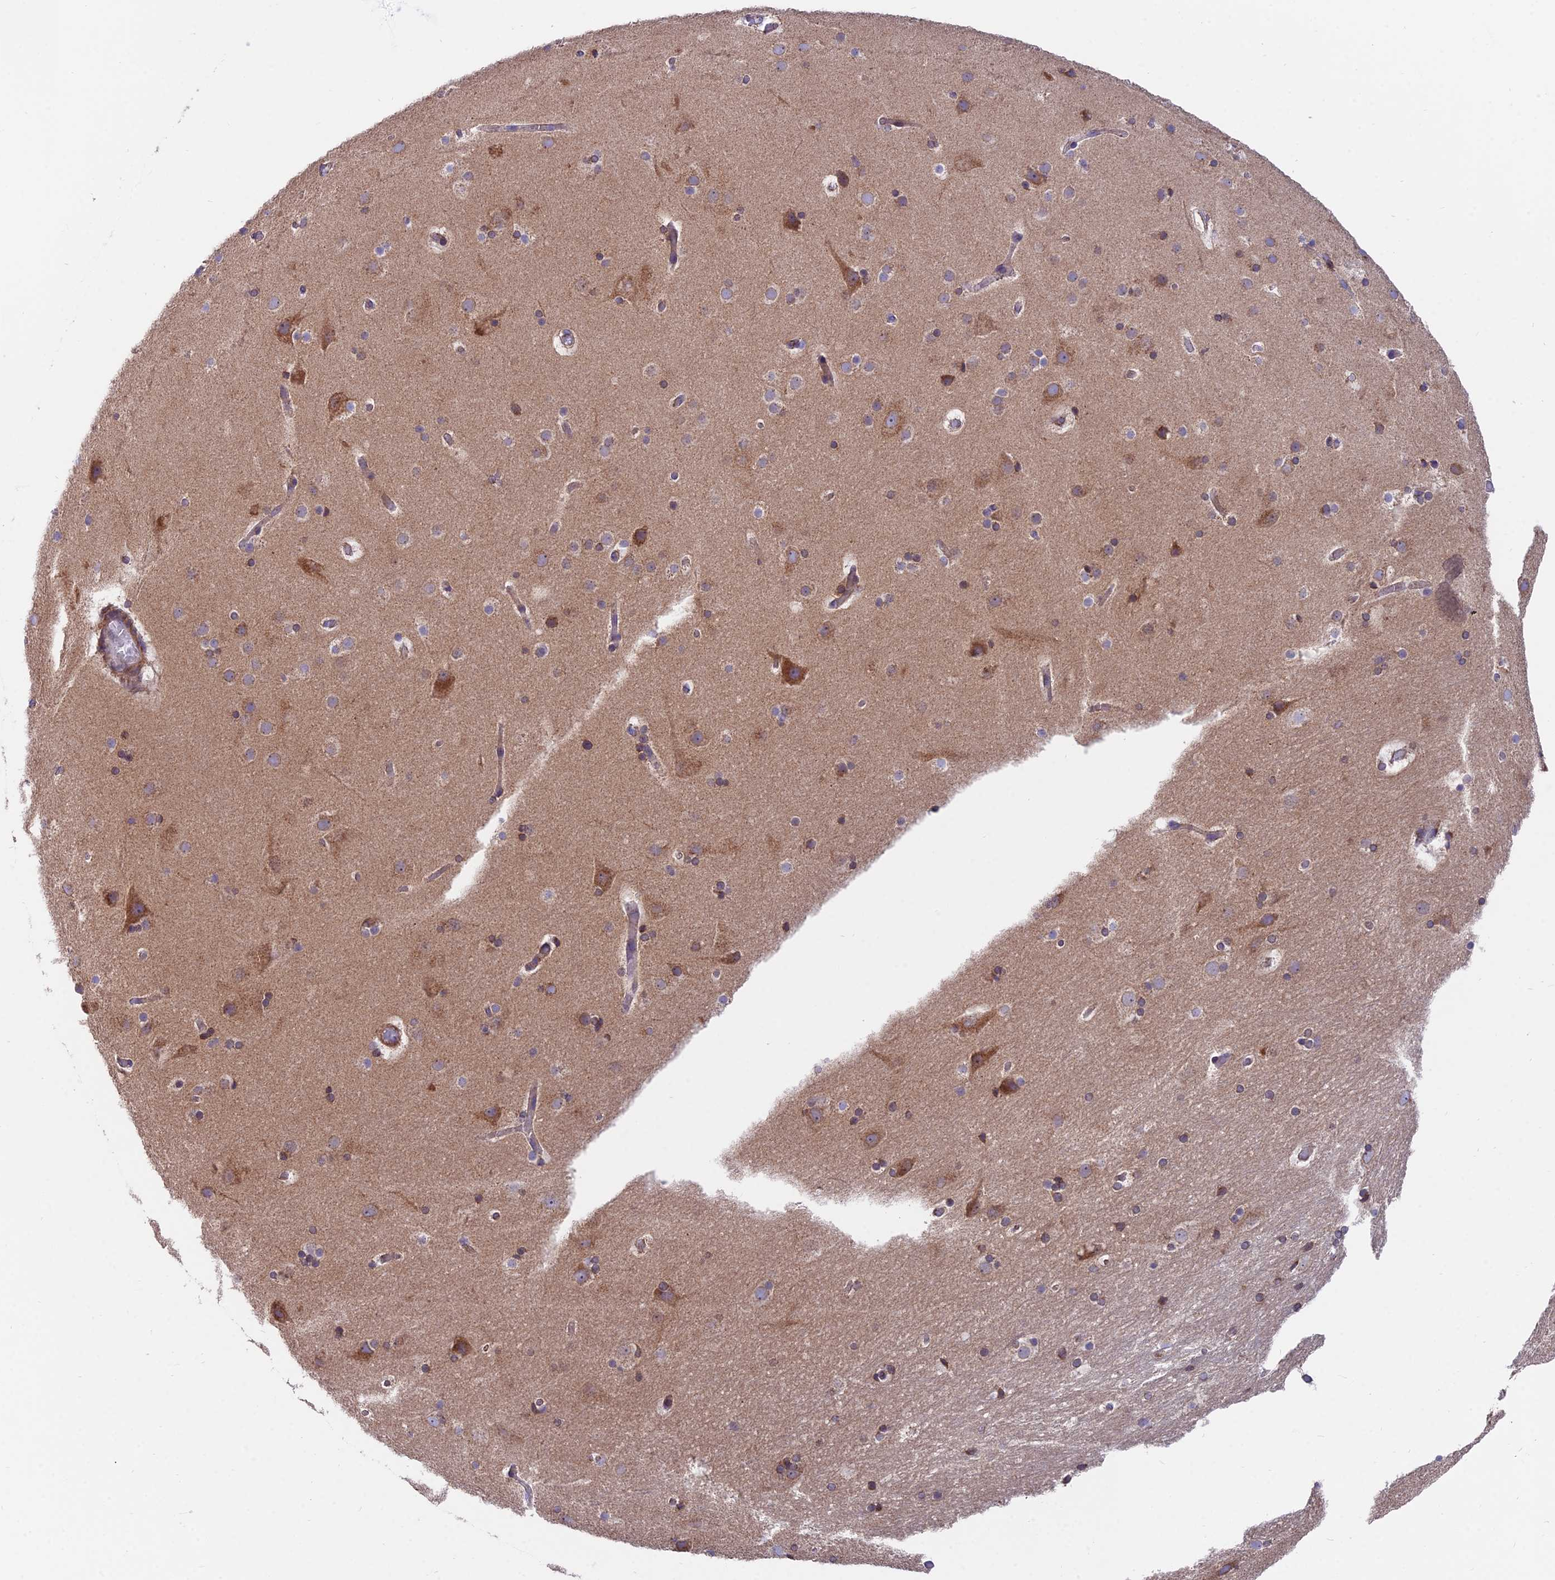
{"staining": {"intensity": "weak", "quantity": "<25%", "location": "cytoplasmic/membranous"}, "tissue": "cerebral cortex", "cell_type": "Endothelial cells", "image_type": "normal", "snomed": [{"axis": "morphology", "description": "Normal tissue, NOS"}, {"axis": "topography", "description": "Cerebral cortex"}], "caption": "IHC image of normal human cerebral cortex stained for a protein (brown), which displays no positivity in endothelial cells.", "gene": "TBC1D20", "patient": {"sex": "male", "age": 57}}